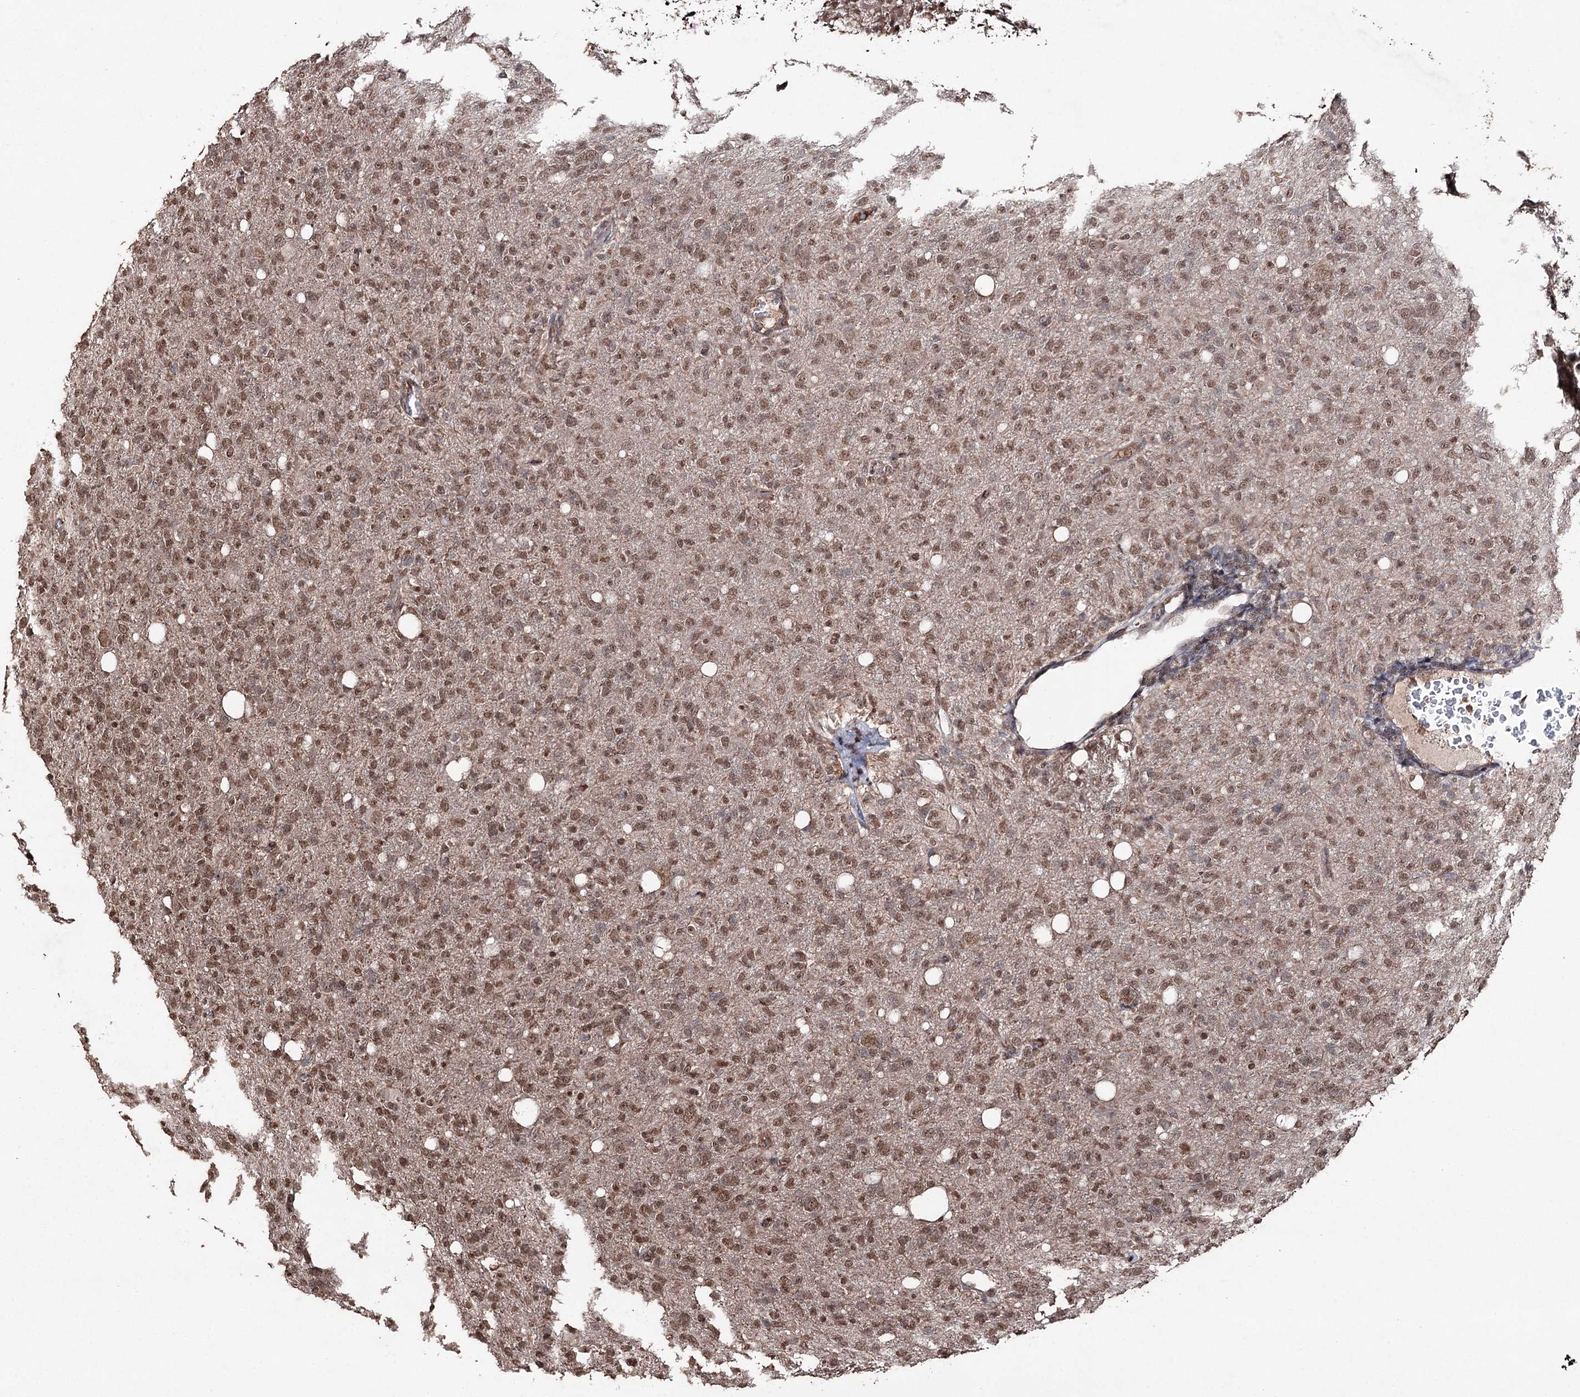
{"staining": {"intensity": "moderate", "quantity": ">75%", "location": "nuclear"}, "tissue": "glioma", "cell_type": "Tumor cells", "image_type": "cancer", "snomed": [{"axis": "morphology", "description": "Glioma, malignant, High grade"}, {"axis": "topography", "description": "Brain"}], "caption": "Malignant glioma (high-grade) stained with a brown dye demonstrates moderate nuclear positive expression in approximately >75% of tumor cells.", "gene": "ATG14", "patient": {"sex": "female", "age": 57}}